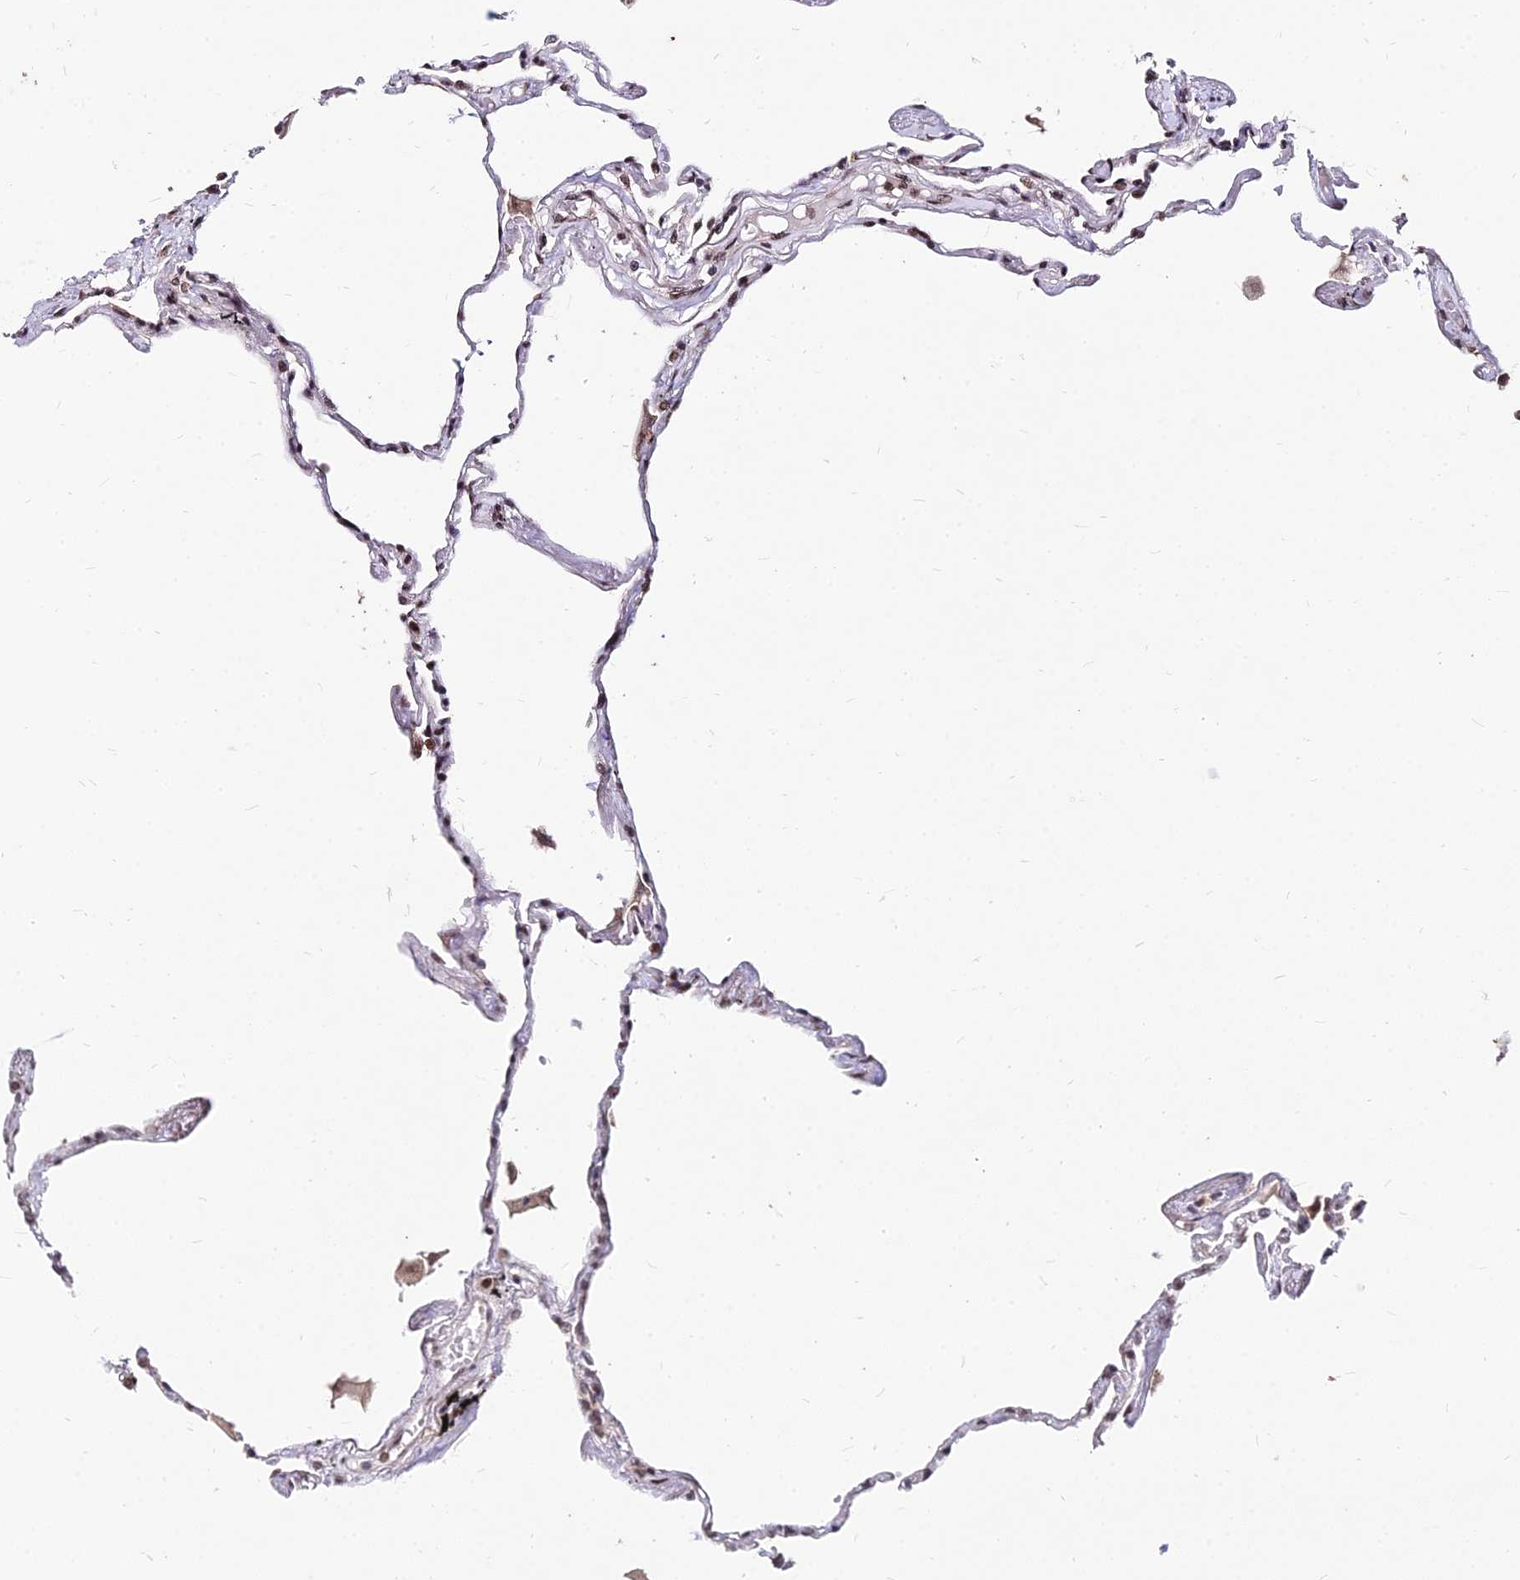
{"staining": {"intensity": "moderate", "quantity": ">75%", "location": "nuclear"}, "tissue": "lung", "cell_type": "Alveolar cells", "image_type": "normal", "snomed": [{"axis": "morphology", "description": "Normal tissue, NOS"}, {"axis": "topography", "description": "Lung"}], "caption": "Normal lung reveals moderate nuclear staining in approximately >75% of alveolar cells, visualized by immunohistochemistry.", "gene": "ZBED4", "patient": {"sex": "female", "age": 67}}